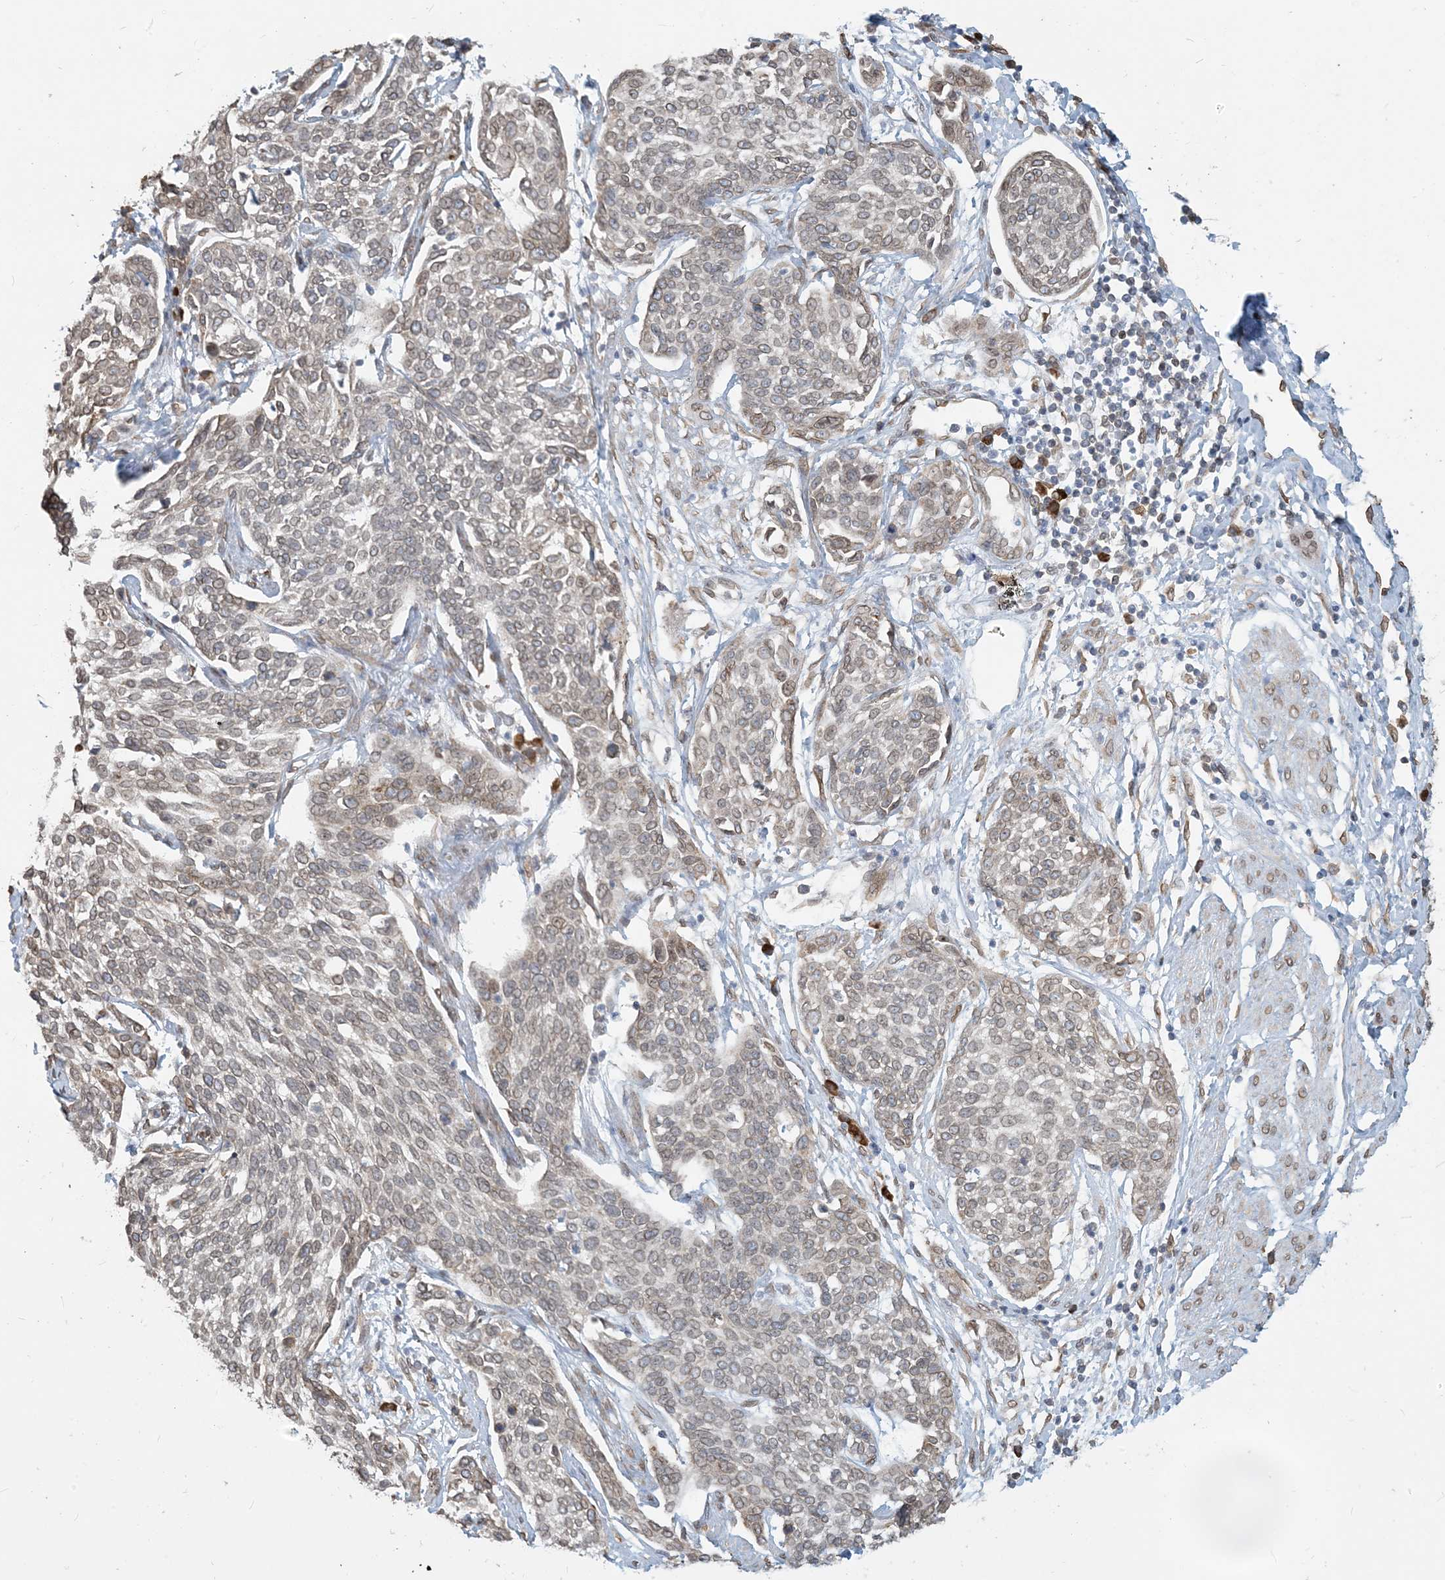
{"staining": {"intensity": "weak", "quantity": "25%-75%", "location": "cytoplasmic/membranous,nuclear"}, "tissue": "cervical cancer", "cell_type": "Tumor cells", "image_type": "cancer", "snomed": [{"axis": "morphology", "description": "Squamous cell carcinoma, NOS"}, {"axis": "topography", "description": "Cervix"}], "caption": "A brown stain shows weak cytoplasmic/membranous and nuclear staining of a protein in human squamous cell carcinoma (cervical) tumor cells.", "gene": "WWP1", "patient": {"sex": "female", "age": 34}}